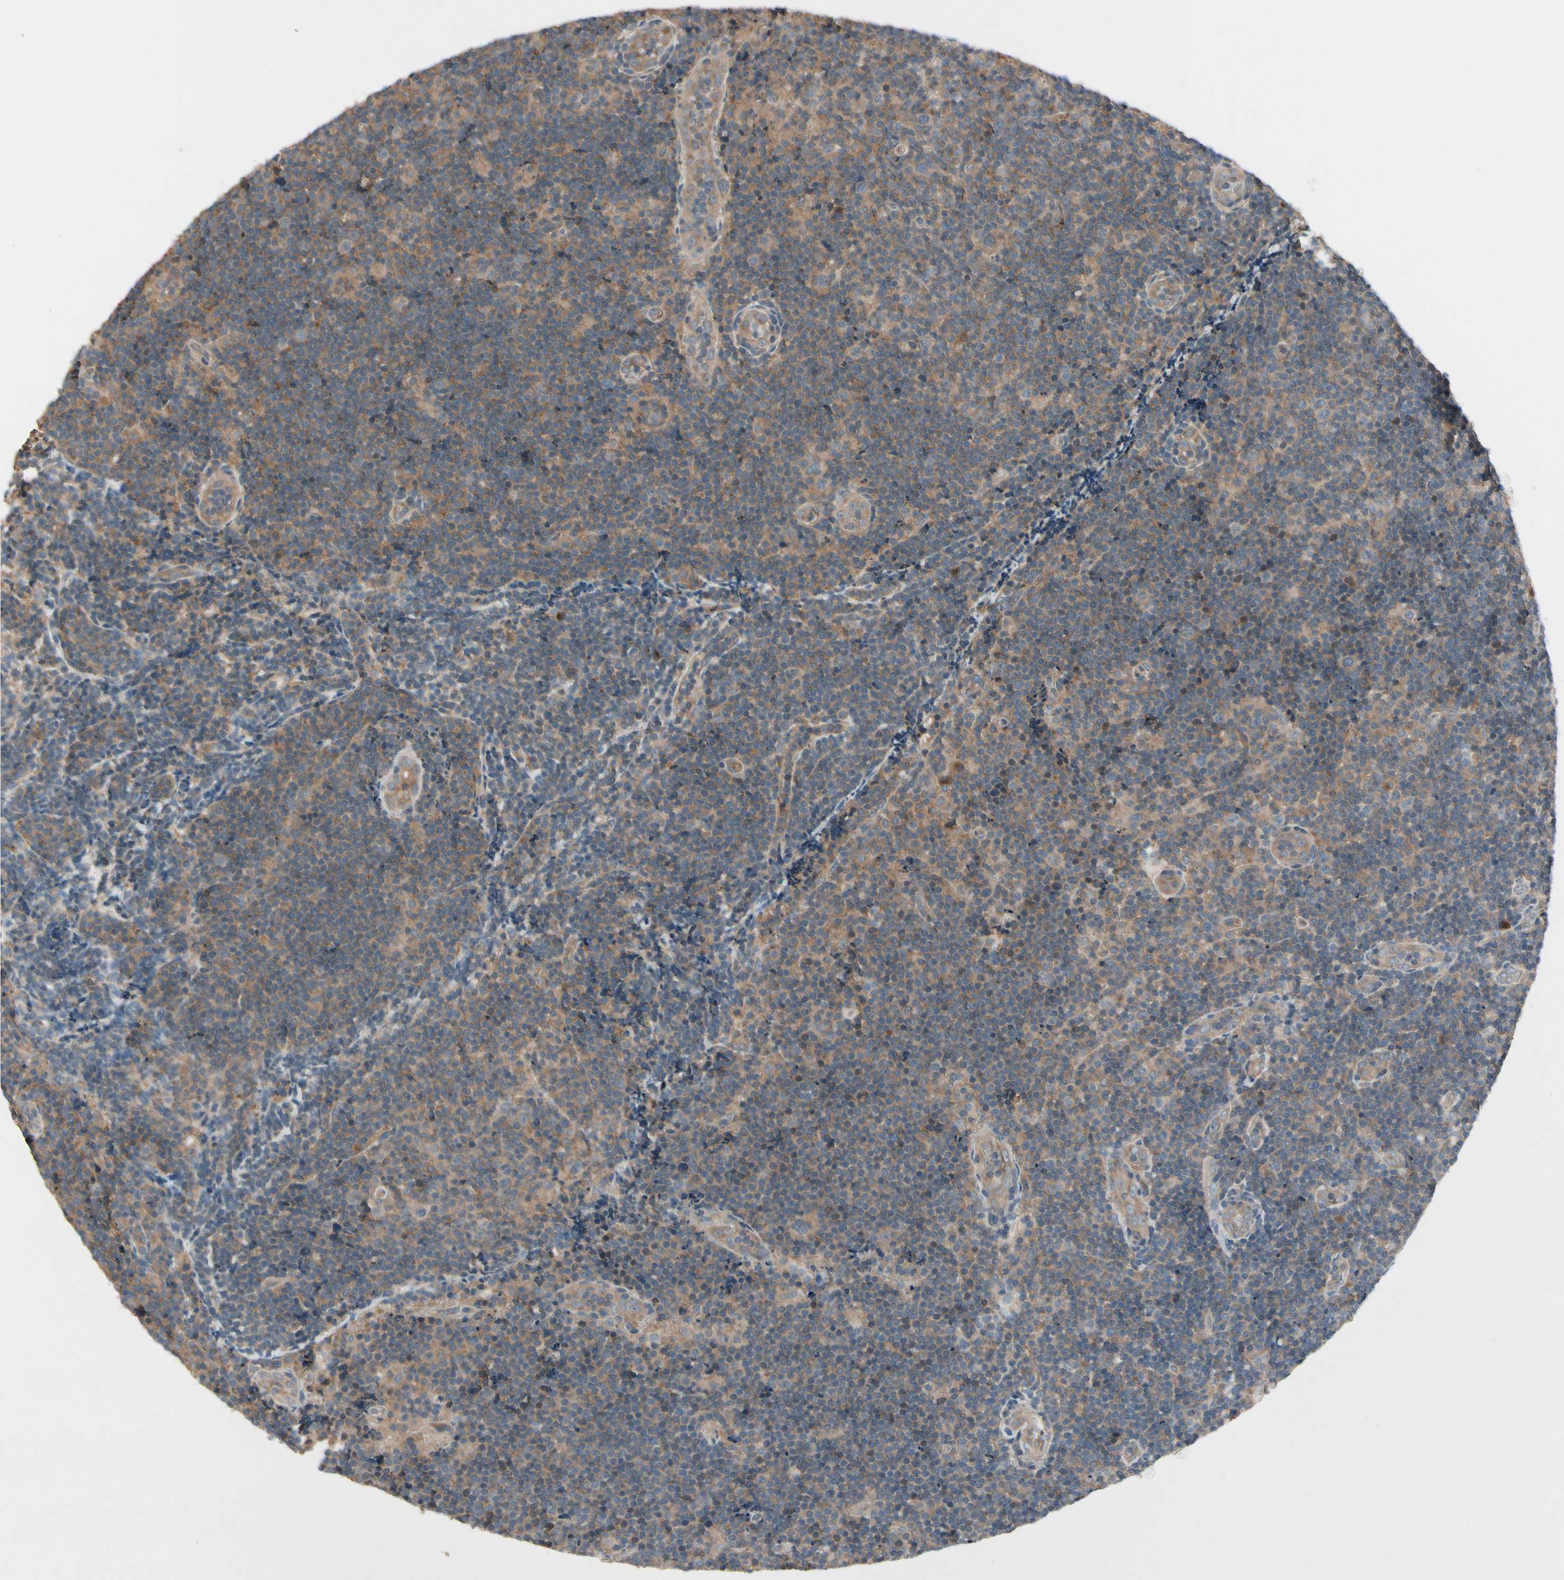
{"staining": {"intensity": "moderate", "quantity": ">75%", "location": "cytoplasmic/membranous"}, "tissue": "lymphoma", "cell_type": "Tumor cells", "image_type": "cancer", "snomed": [{"axis": "morphology", "description": "Malignant lymphoma, non-Hodgkin's type, Low grade"}, {"axis": "topography", "description": "Lymph node"}], "caption": "Immunohistochemistry image of neoplastic tissue: malignant lymphoma, non-Hodgkin's type (low-grade) stained using IHC reveals medium levels of moderate protein expression localized specifically in the cytoplasmic/membranous of tumor cells, appearing as a cytoplasmic/membranous brown color.", "gene": "NSF", "patient": {"sex": "male", "age": 83}}